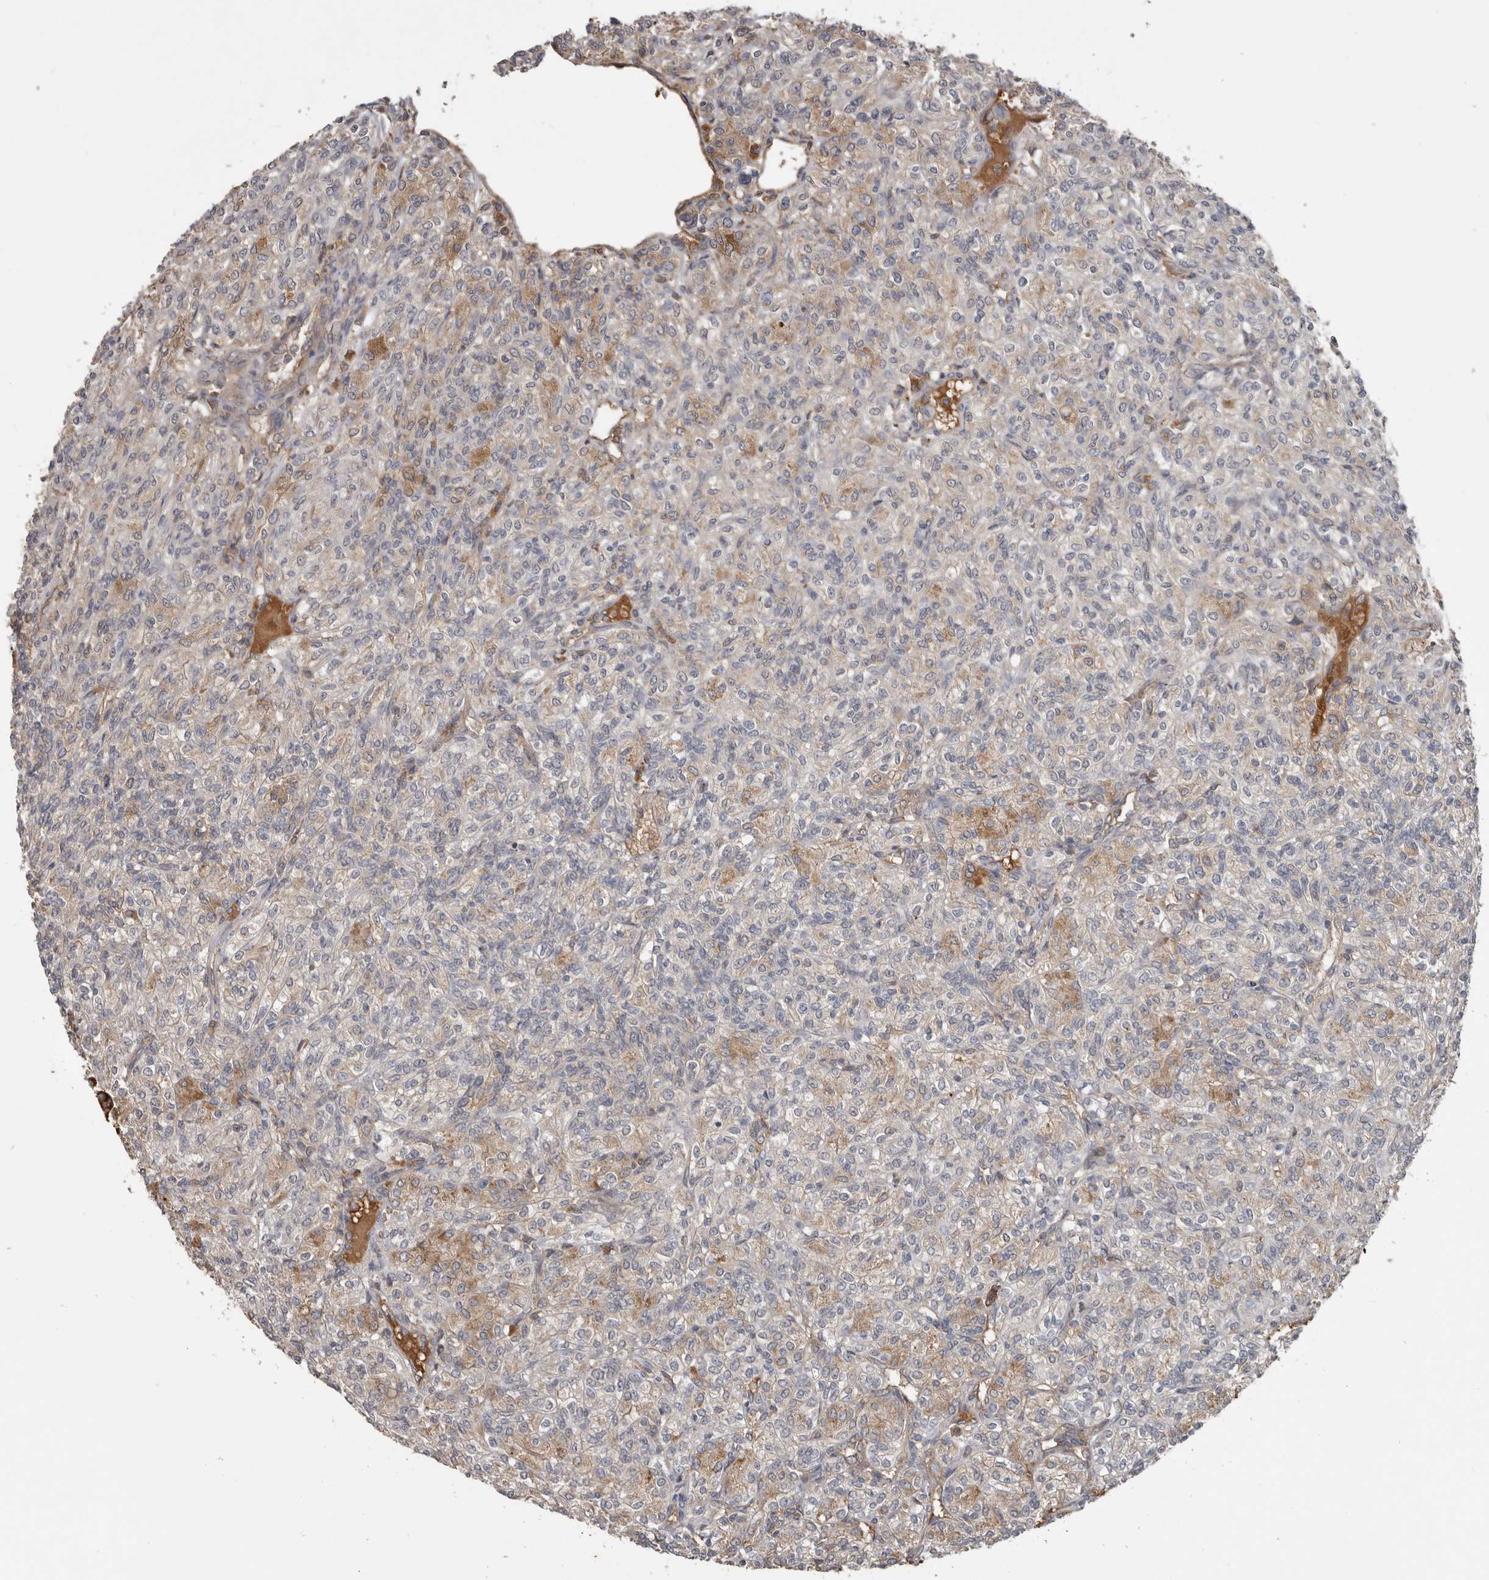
{"staining": {"intensity": "weak", "quantity": "25%-75%", "location": "cytoplasmic/membranous"}, "tissue": "renal cancer", "cell_type": "Tumor cells", "image_type": "cancer", "snomed": [{"axis": "morphology", "description": "Adenocarcinoma, NOS"}, {"axis": "topography", "description": "Kidney"}], "caption": "A low amount of weak cytoplasmic/membranous expression is appreciated in approximately 25%-75% of tumor cells in adenocarcinoma (renal) tissue.", "gene": "NMUR1", "patient": {"sex": "male", "age": 77}}